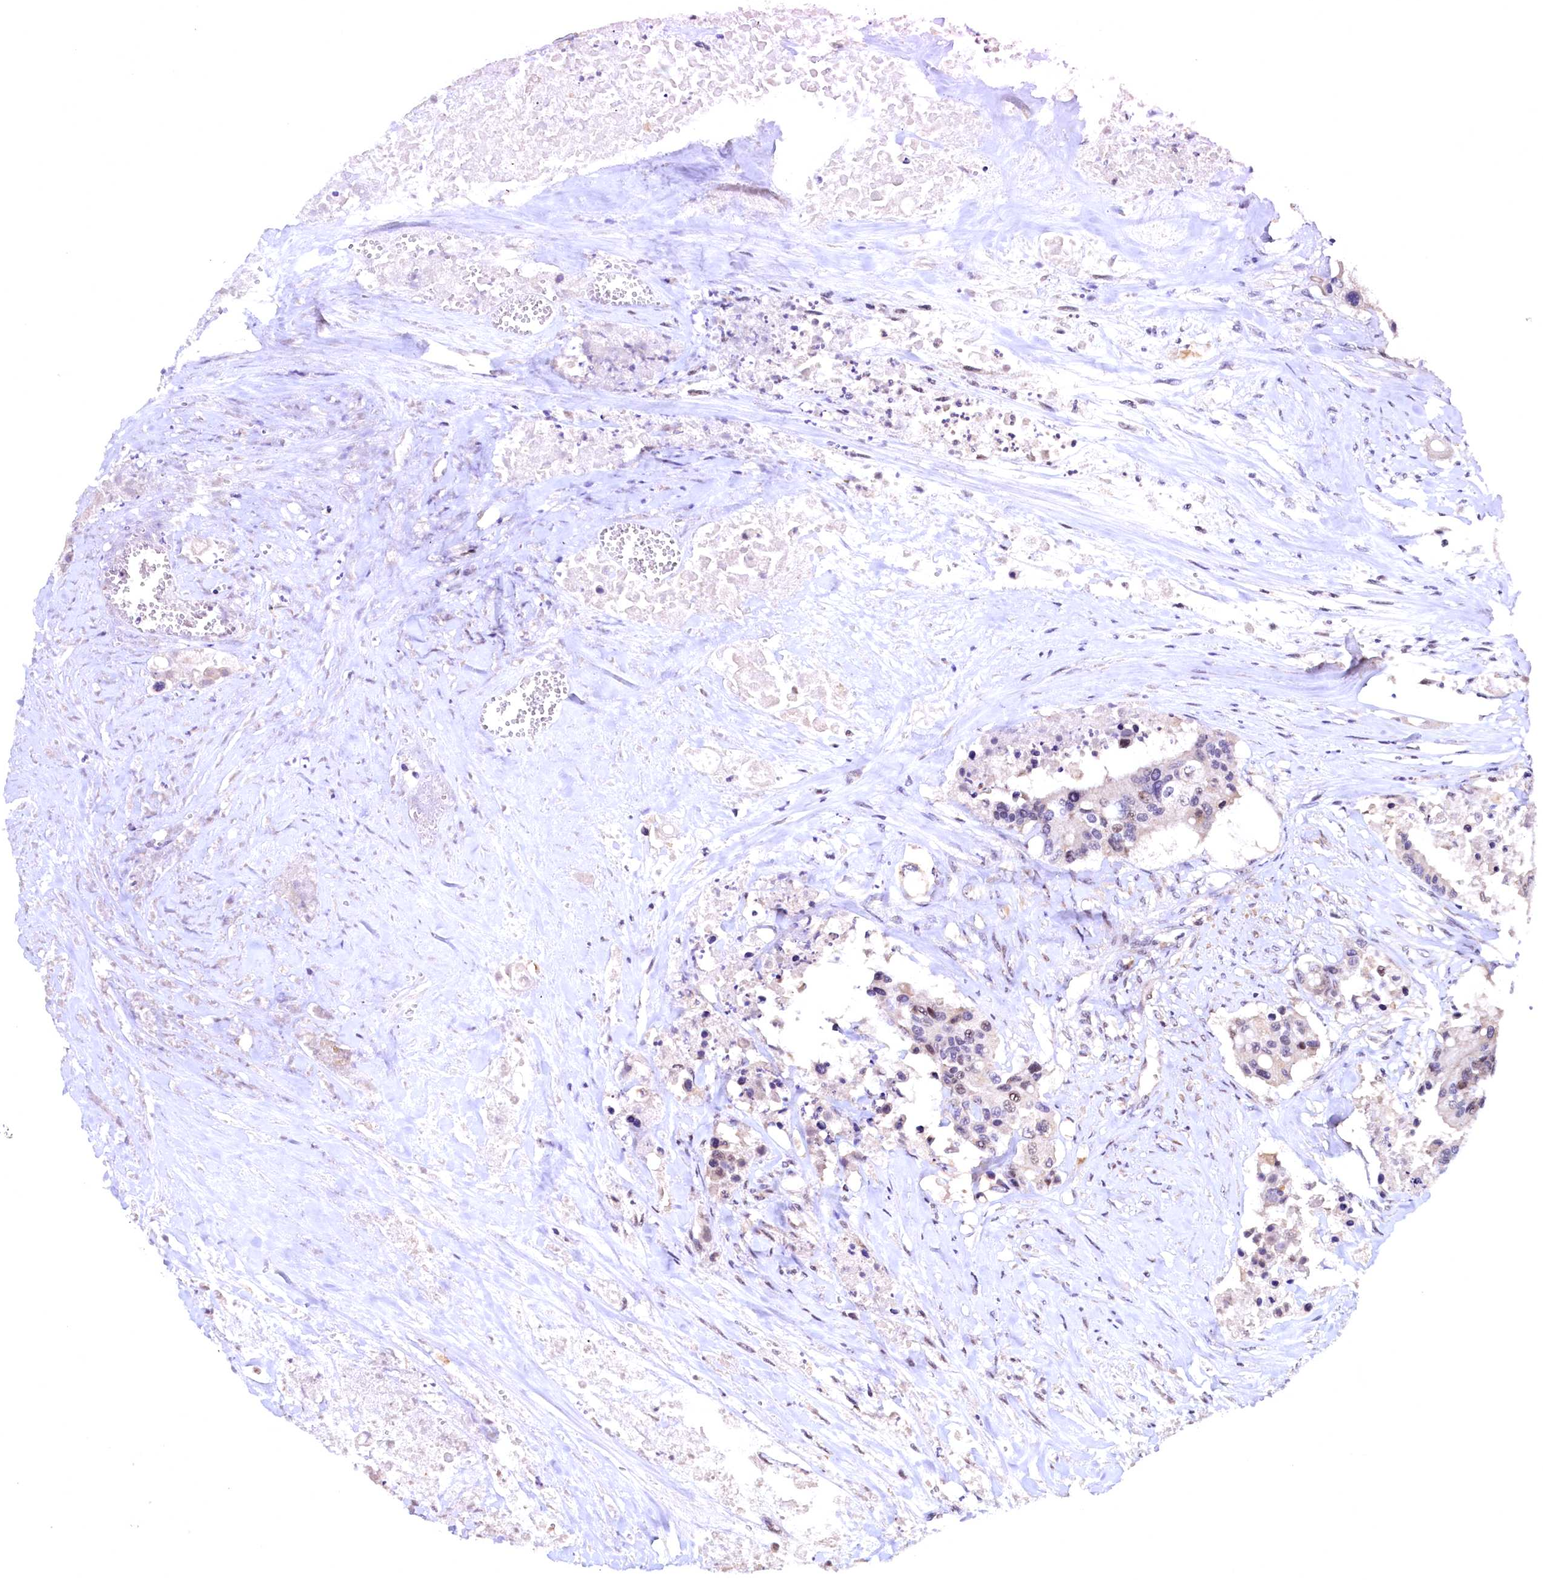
{"staining": {"intensity": "weak", "quantity": "<25%", "location": "nuclear"}, "tissue": "colorectal cancer", "cell_type": "Tumor cells", "image_type": "cancer", "snomed": [{"axis": "morphology", "description": "Adenocarcinoma, NOS"}, {"axis": "topography", "description": "Colon"}], "caption": "Immunohistochemistry (IHC) photomicrograph of colorectal cancer stained for a protein (brown), which exhibits no staining in tumor cells.", "gene": "LATS2", "patient": {"sex": "male", "age": 77}}